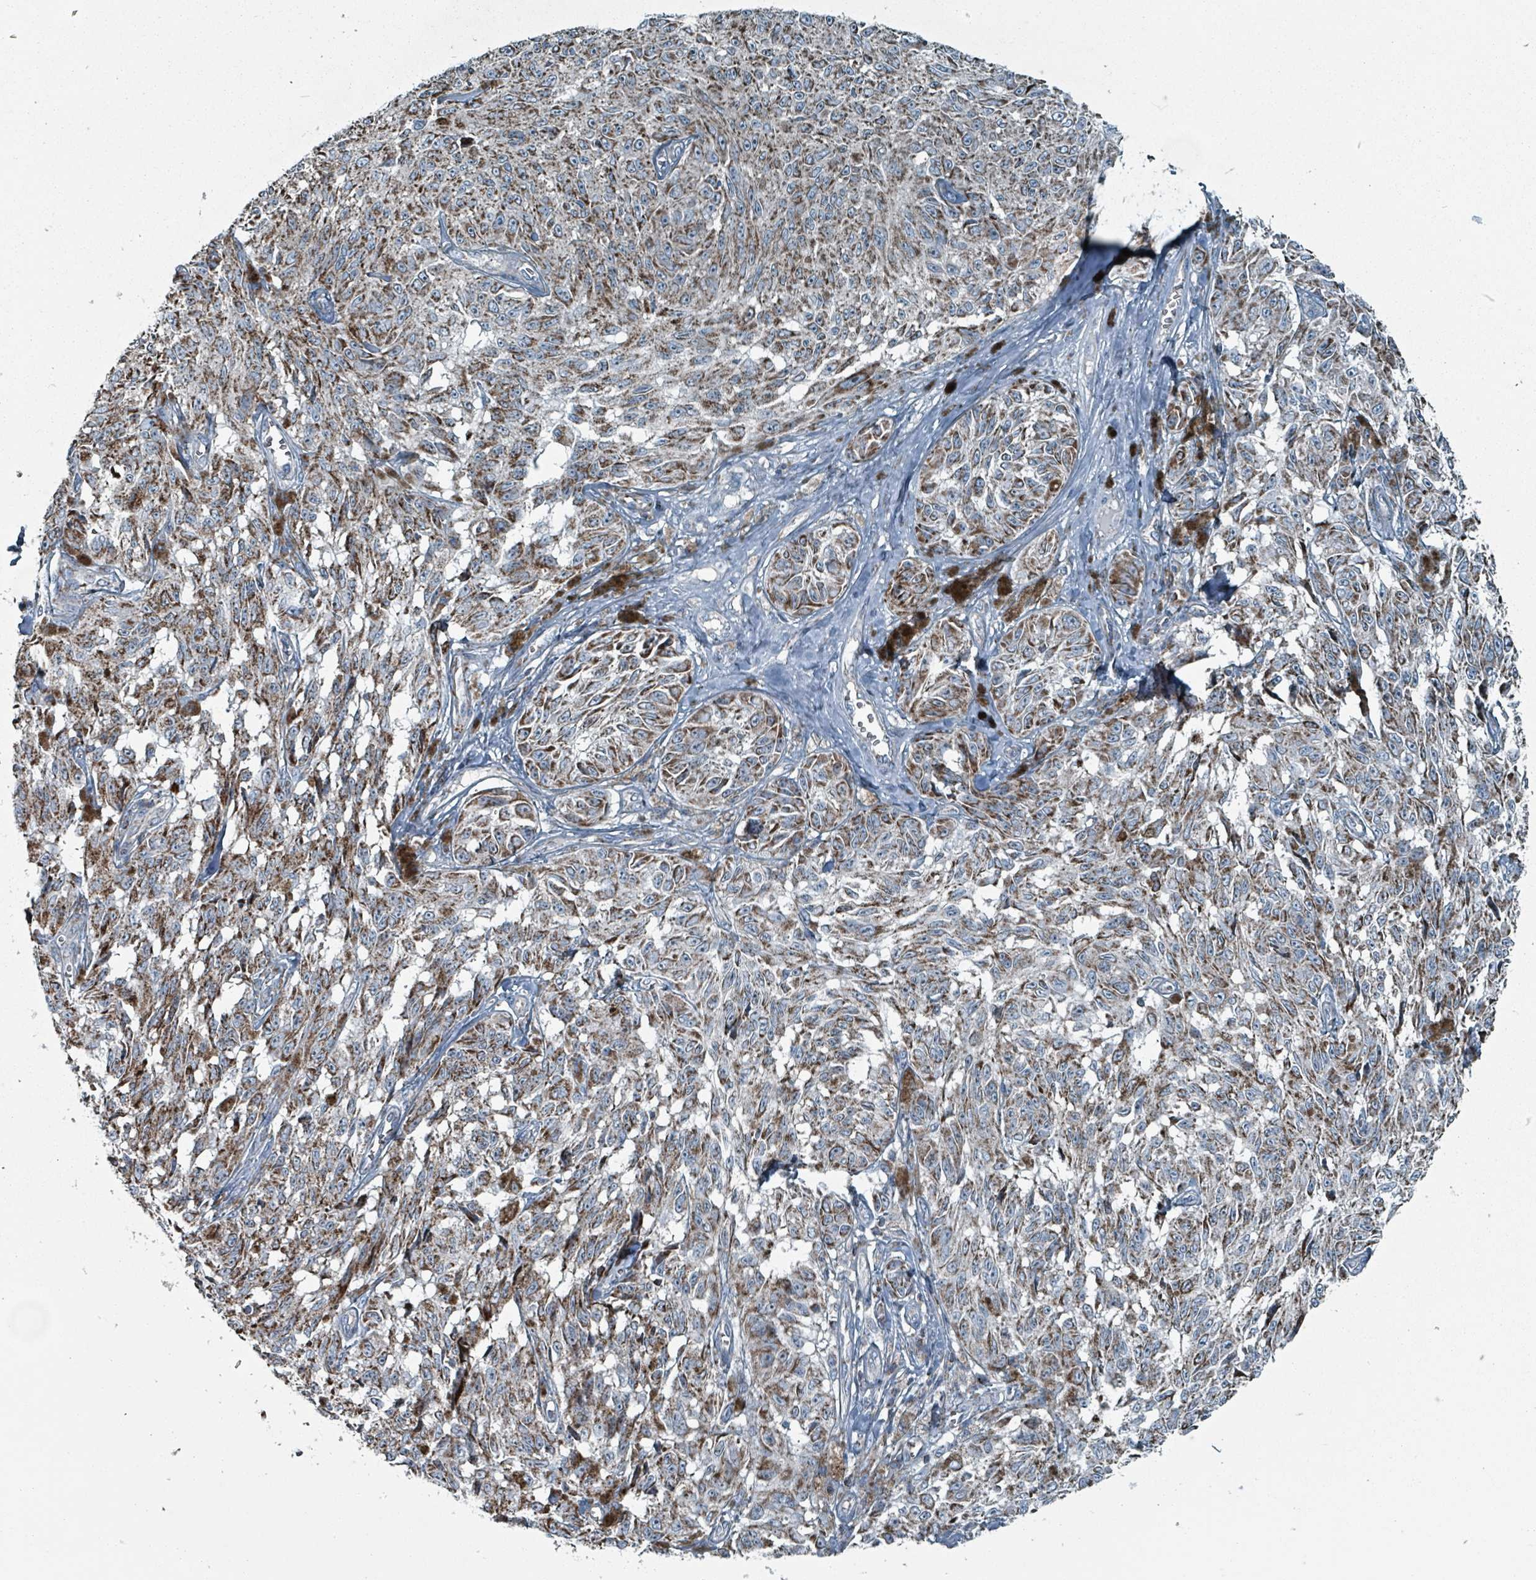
{"staining": {"intensity": "moderate", "quantity": ">75%", "location": "cytoplasmic/membranous"}, "tissue": "melanoma", "cell_type": "Tumor cells", "image_type": "cancer", "snomed": [{"axis": "morphology", "description": "Malignant melanoma, NOS"}, {"axis": "topography", "description": "Skin"}], "caption": "This micrograph exhibits melanoma stained with immunohistochemistry to label a protein in brown. The cytoplasmic/membranous of tumor cells show moderate positivity for the protein. Nuclei are counter-stained blue.", "gene": "ABHD18", "patient": {"sex": "male", "age": 68}}